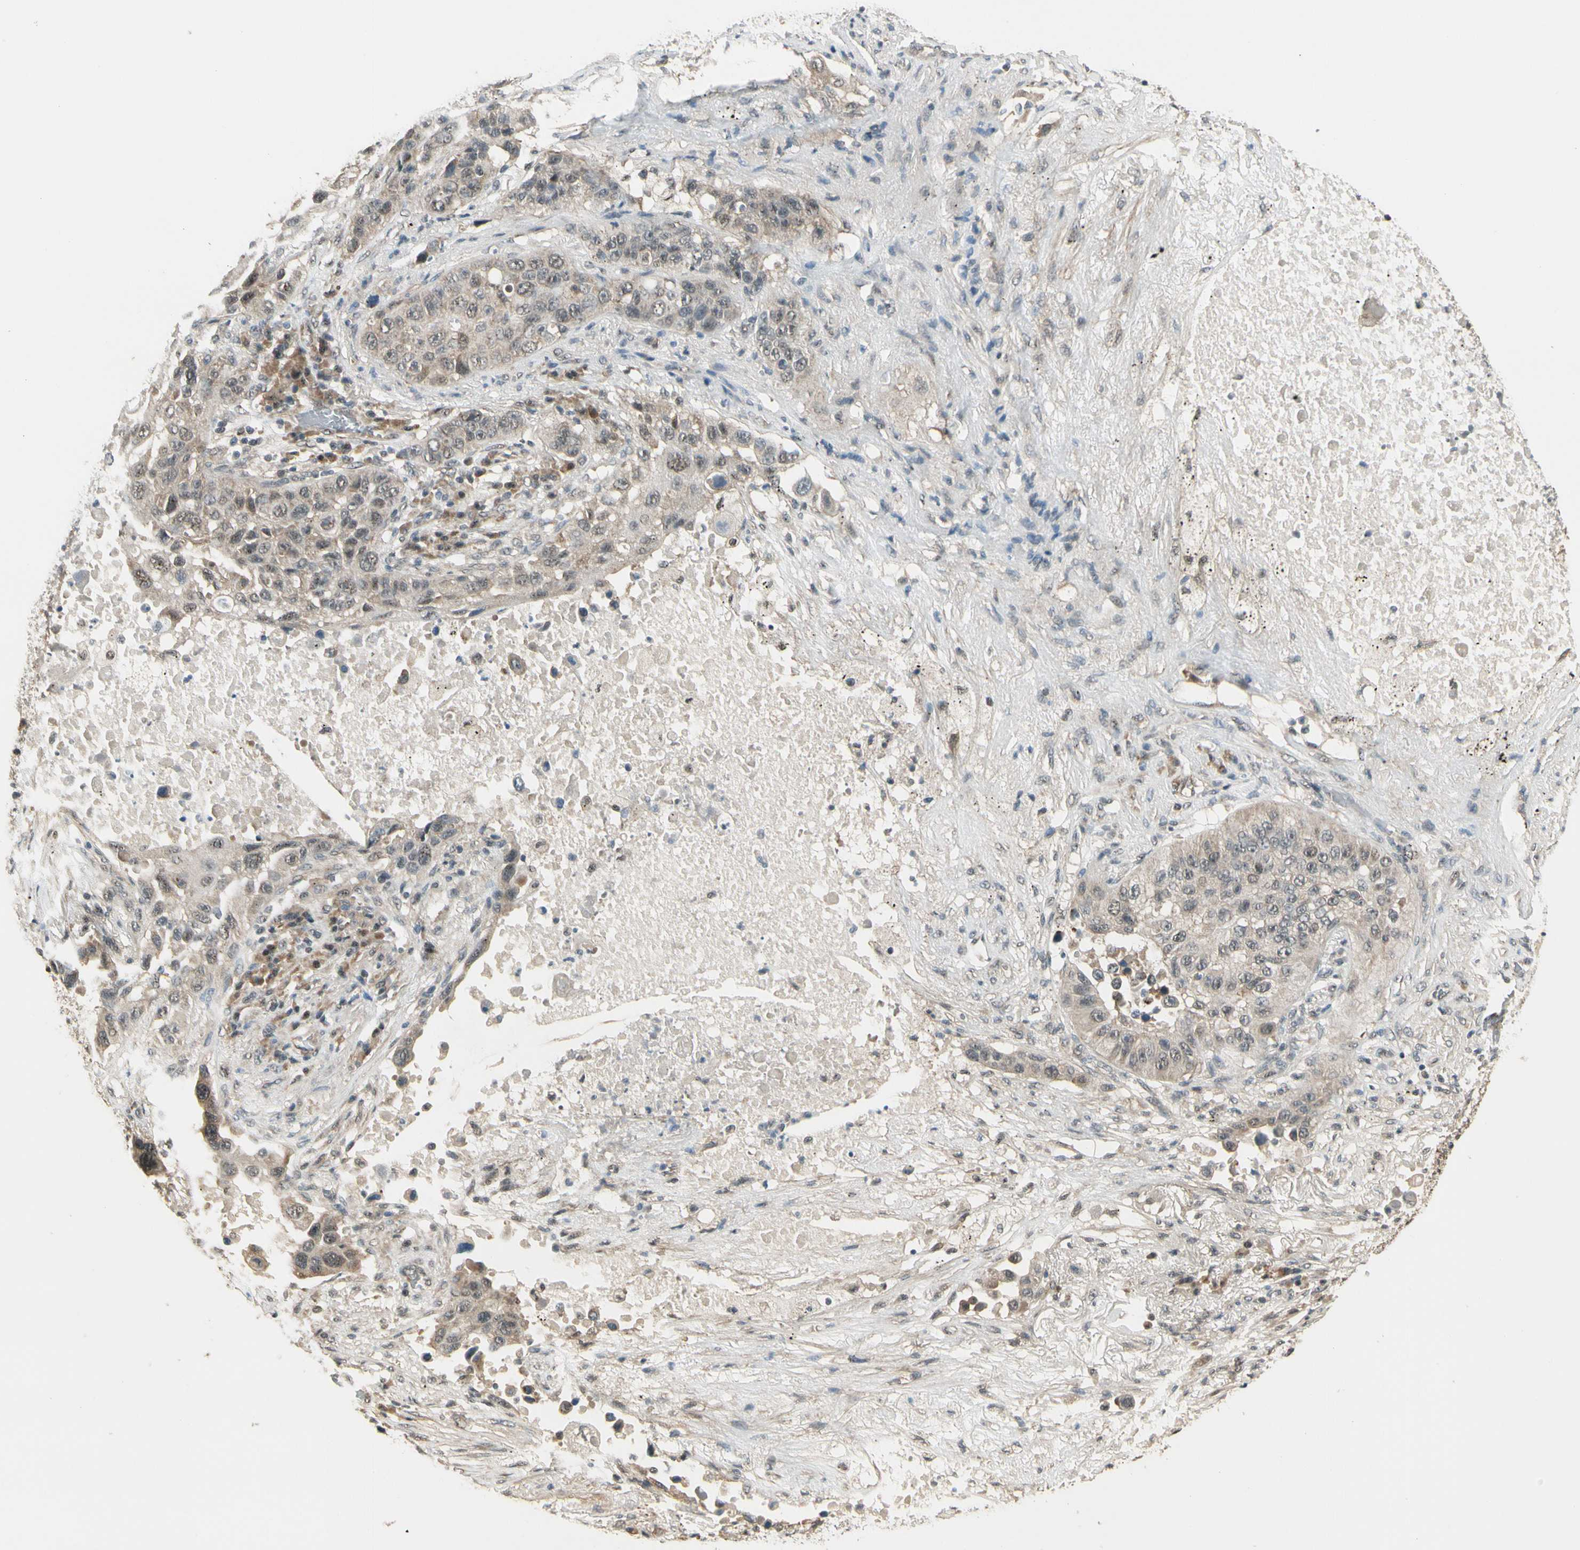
{"staining": {"intensity": "weak", "quantity": ">75%", "location": "cytoplasmic/membranous"}, "tissue": "lung cancer", "cell_type": "Tumor cells", "image_type": "cancer", "snomed": [{"axis": "morphology", "description": "Squamous cell carcinoma, NOS"}, {"axis": "topography", "description": "Lung"}], "caption": "Lung squamous cell carcinoma was stained to show a protein in brown. There is low levels of weak cytoplasmic/membranous staining in approximately >75% of tumor cells.", "gene": "MCPH1", "patient": {"sex": "male", "age": 57}}